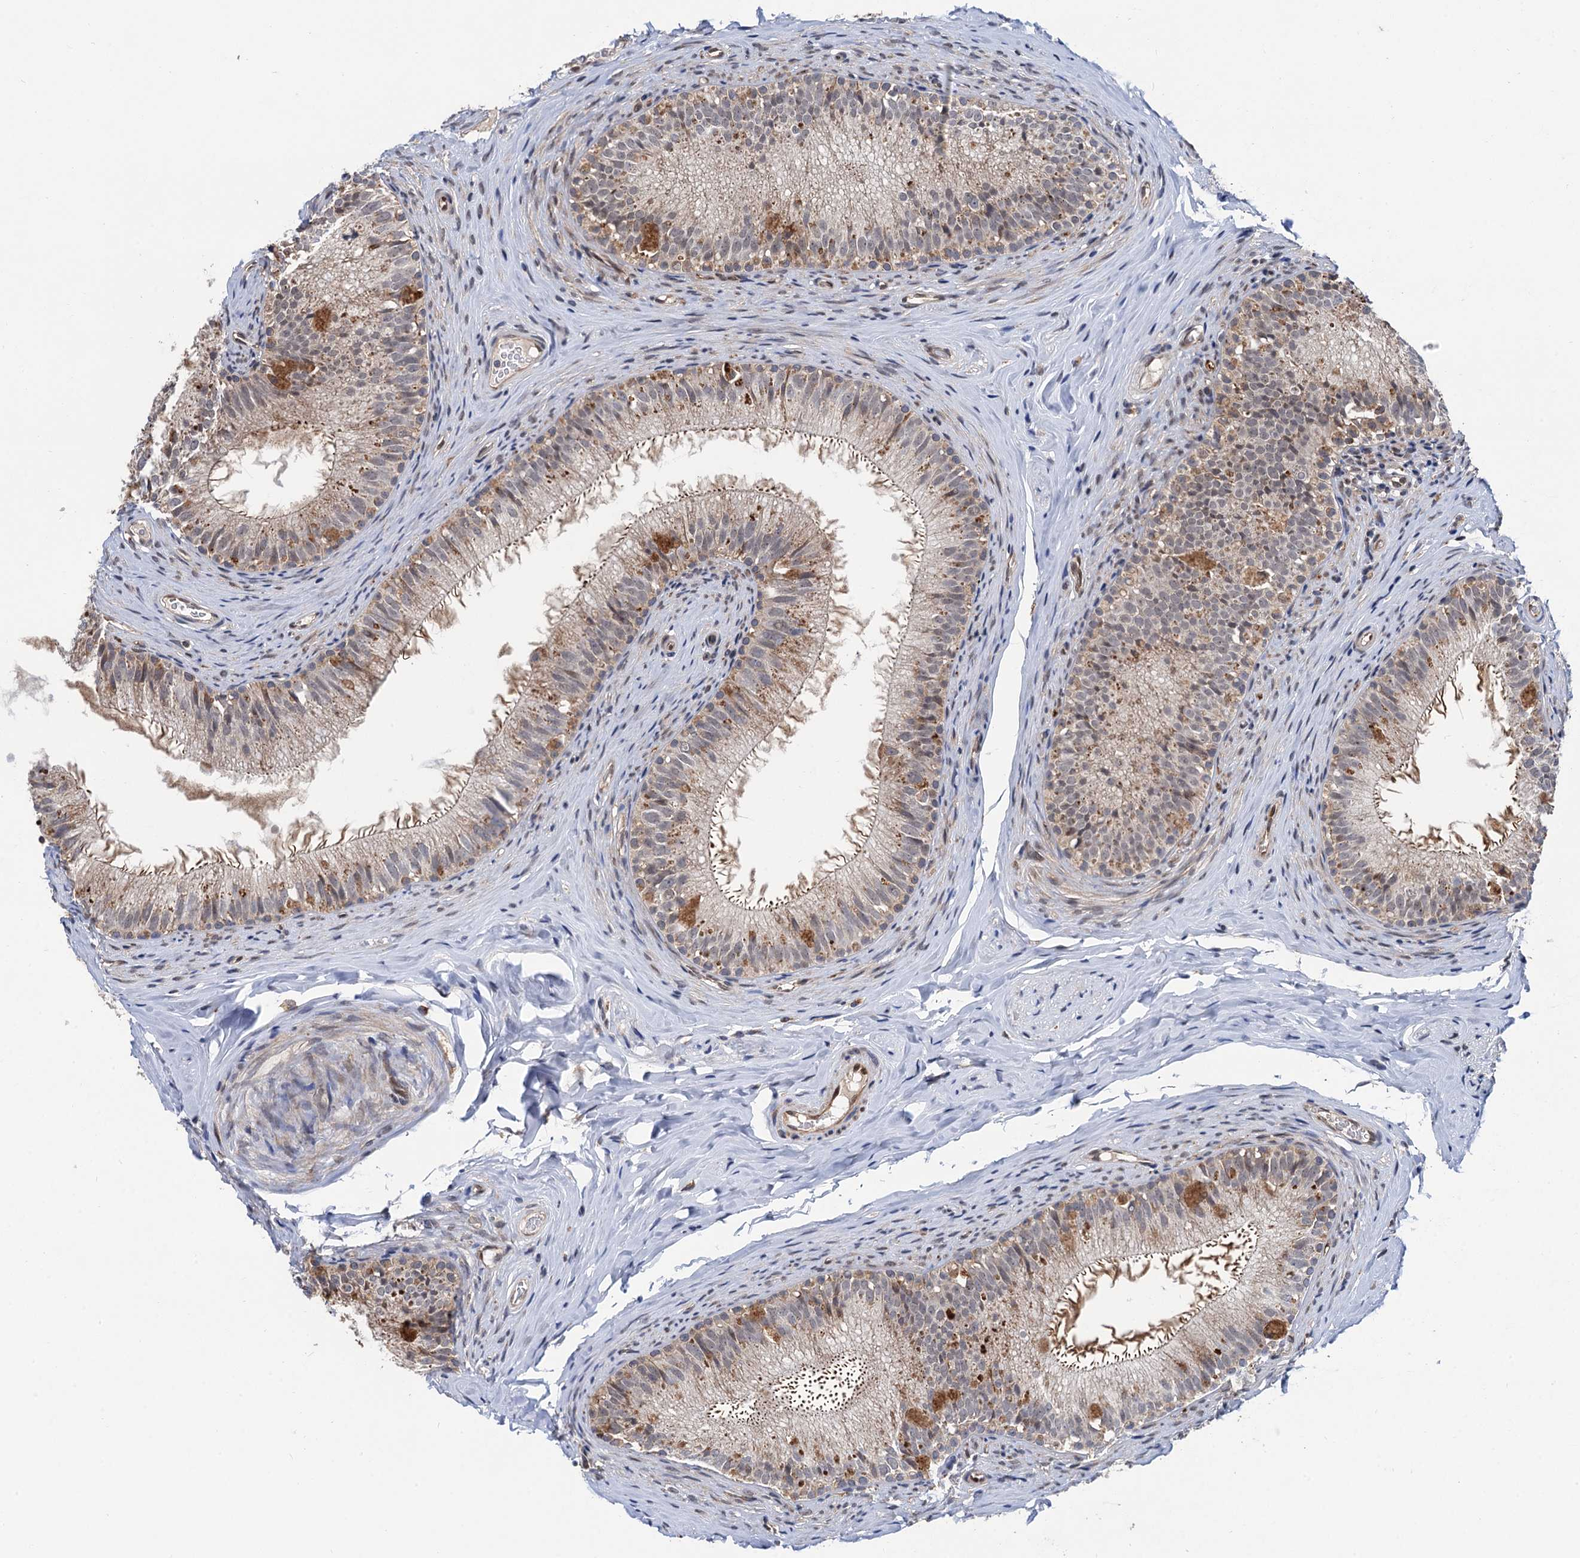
{"staining": {"intensity": "moderate", "quantity": "<25%", "location": "cytoplasmic/membranous"}, "tissue": "epididymis", "cell_type": "Glandular cells", "image_type": "normal", "snomed": [{"axis": "morphology", "description": "Normal tissue, NOS"}, {"axis": "topography", "description": "Epididymis"}], "caption": "Normal epididymis was stained to show a protein in brown. There is low levels of moderate cytoplasmic/membranous positivity in approximately <25% of glandular cells. The staining was performed using DAB (3,3'-diaminobenzidine) to visualize the protein expression in brown, while the nuclei were stained in blue with hematoxylin (Magnification: 20x).", "gene": "CMPK2", "patient": {"sex": "male", "age": 34}}